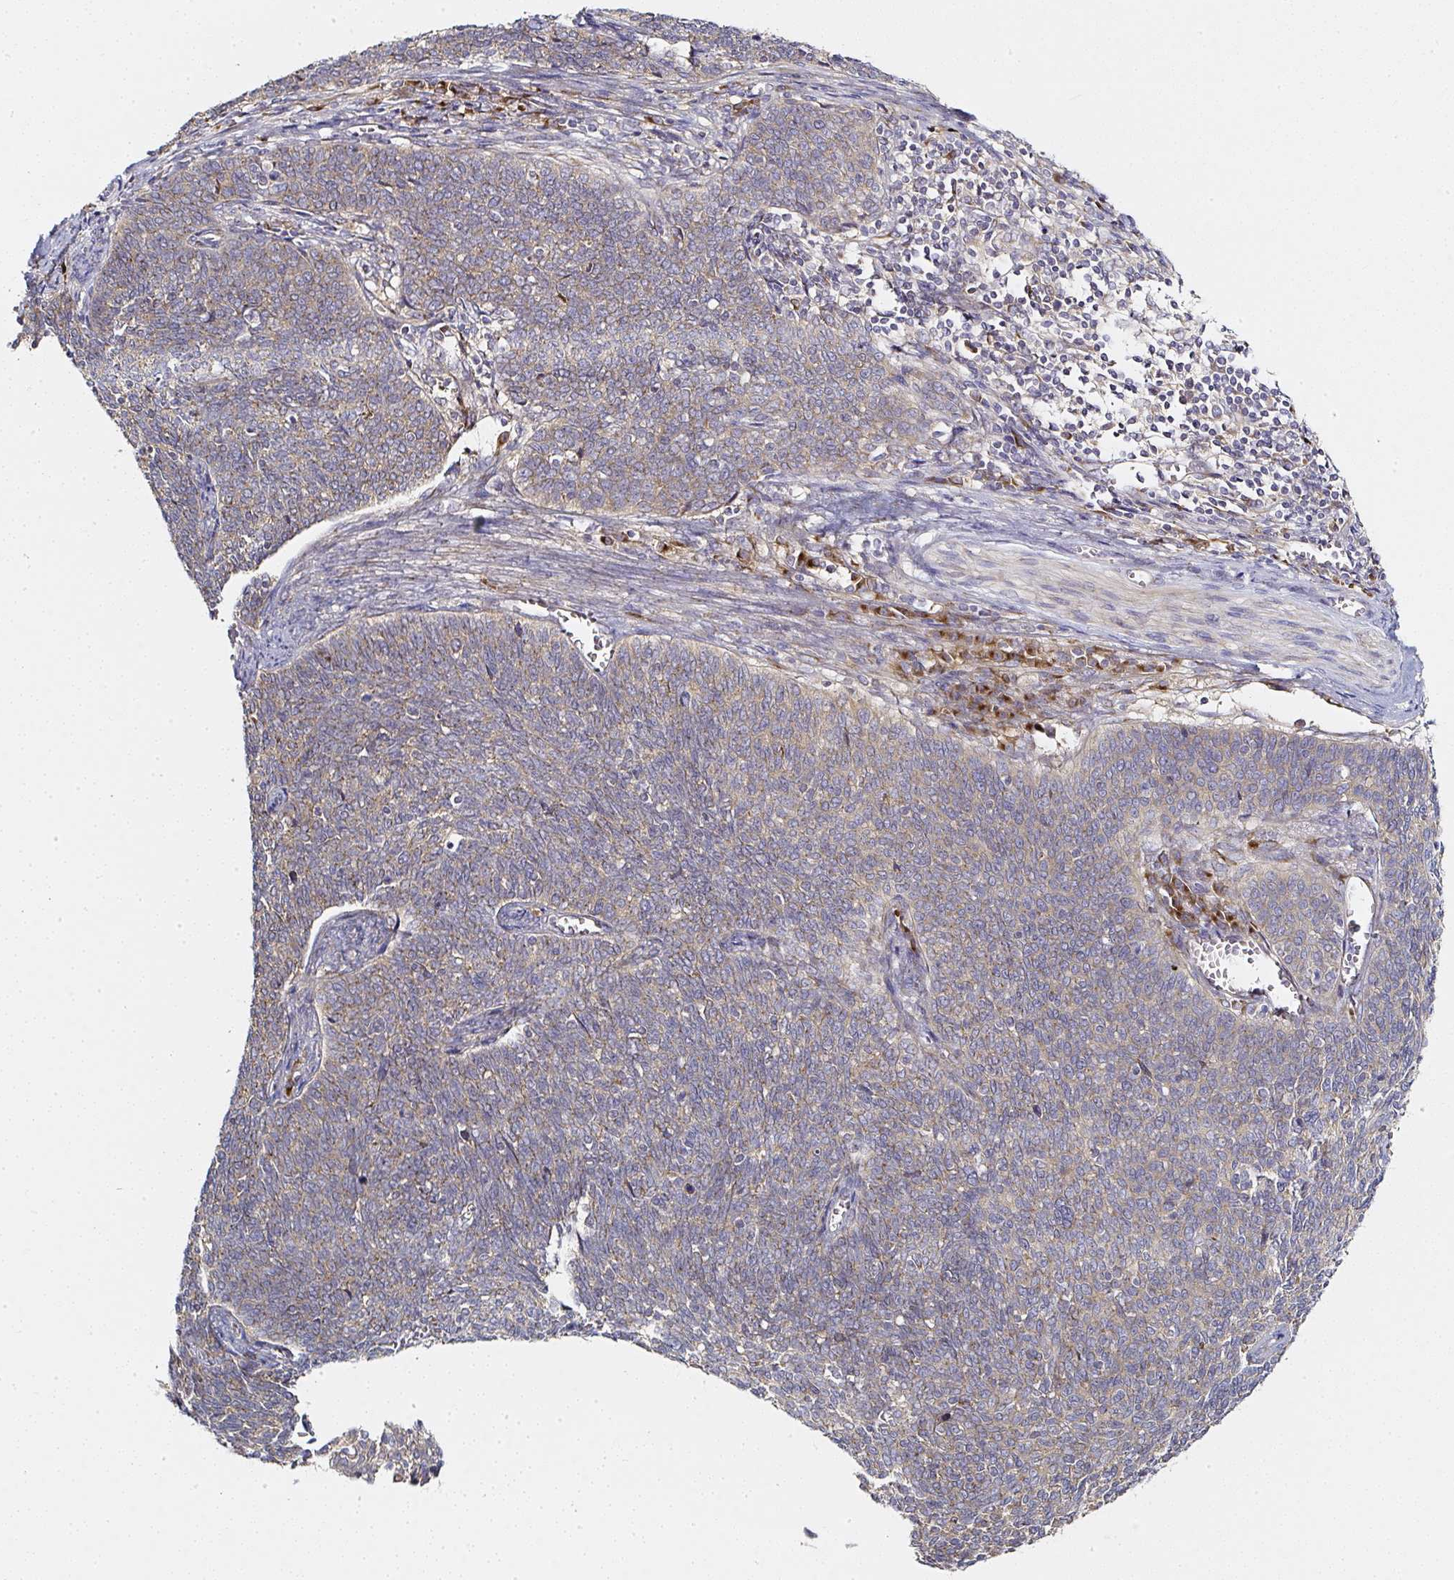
{"staining": {"intensity": "weak", "quantity": ">75%", "location": "cytoplasmic/membranous"}, "tissue": "cervical cancer", "cell_type": "Tumor cells", "image_type": "cancer", "snomed": [{"axis": "morphology", "description": "Squamous cell carcinoma, NOS"}, {"axis": "topography", "description": "Cervix"}], "caption": "Immunohistochemistry micrograph of neoplastic tissue: human cervical cancer stained using IHC reveals low levels of weak protein expression localized specifically in the cytoplasmic/membranous of tumor cells, appearing as a cytoplasmic/membranous brown color.", "gene": "MLX", "patient": {"sex": "female", "age": 39}}